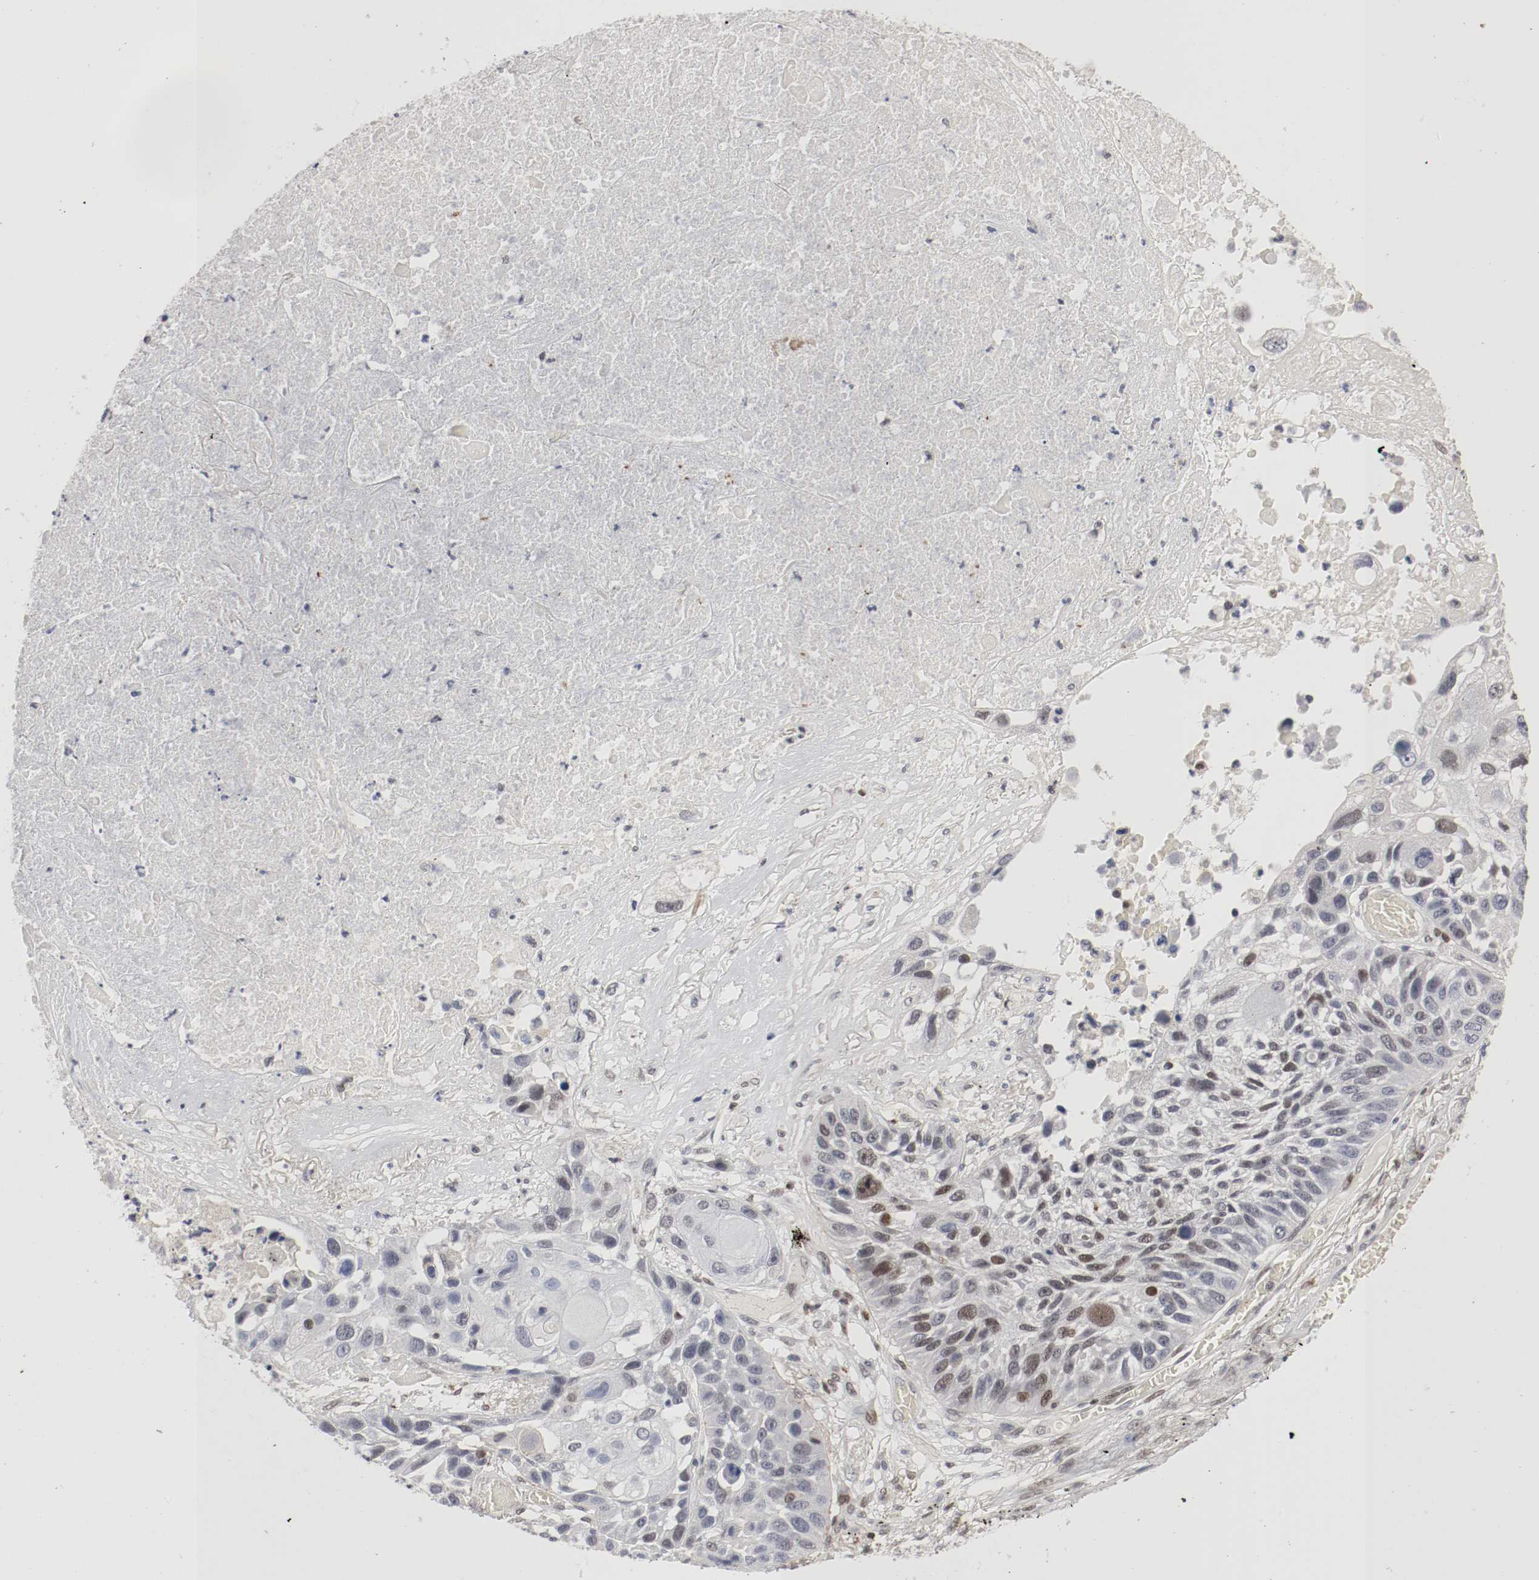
{"staining": {"intensity": "weak", "quantity": "<25%", "location": "nuclear"}, "tissue": "lung cancer", "cell_type": "Tumor cells", "image_type": "cancer", "snomed": [{"axis": "morphology", "description": "Squamous cell carcinoma, NOS"}, {"axis": "topography", "description": "Lung"}], "caption": "There is no significant staining in tumor cells of lung squamous cell carcinoma. (Brightfield microscopy of DAB immunohistochemistry (IHC) at high magnification).", "gene": "JUND", "patient": {"sex": "male", "age": 71}}